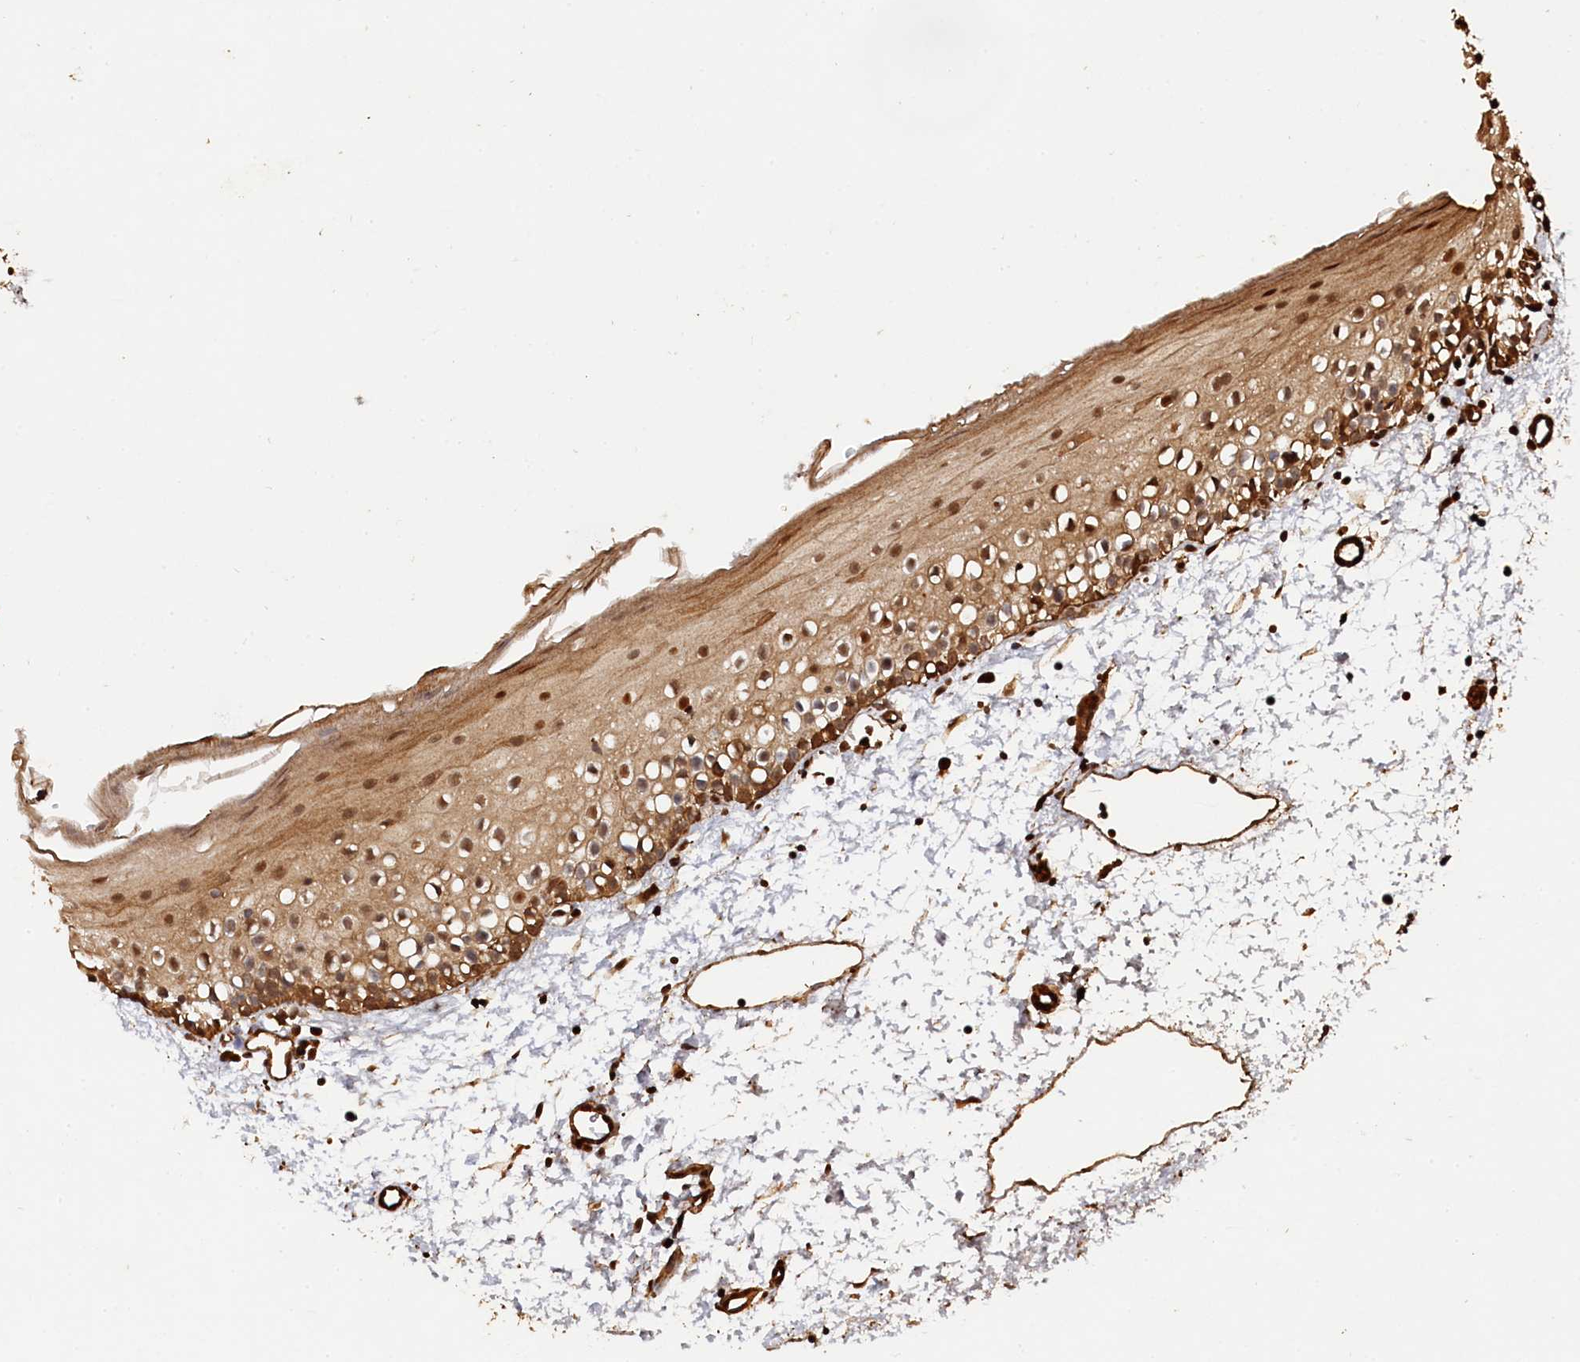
{"staining": {"intensity": "strong", "quantity": ">75%", "location": "cytoplasmic/membranous,nuclear"}, "tissue": "oral mucosa", "cell_type": "Squamous epithelial cells", "image_type": "normal", "snomed": [{"axis": "morphology", "description": "Normal tissue, NOS"}, {"axis": "topography", "description": "Oral tissue"}], "caption": "High-magnification brightfield microscopy of benign oral mucosa stained with DAB (3,3'-diaminobenzidine) (brown) and counterstained with hematoxylin (blue). squamous epithelial cells exhibit strong cytoplasmic/membranous,nuclear expression is identified in about>75% of cells.", "gene": "PIGN", "patient": {"sex": "male", "age": 28}}